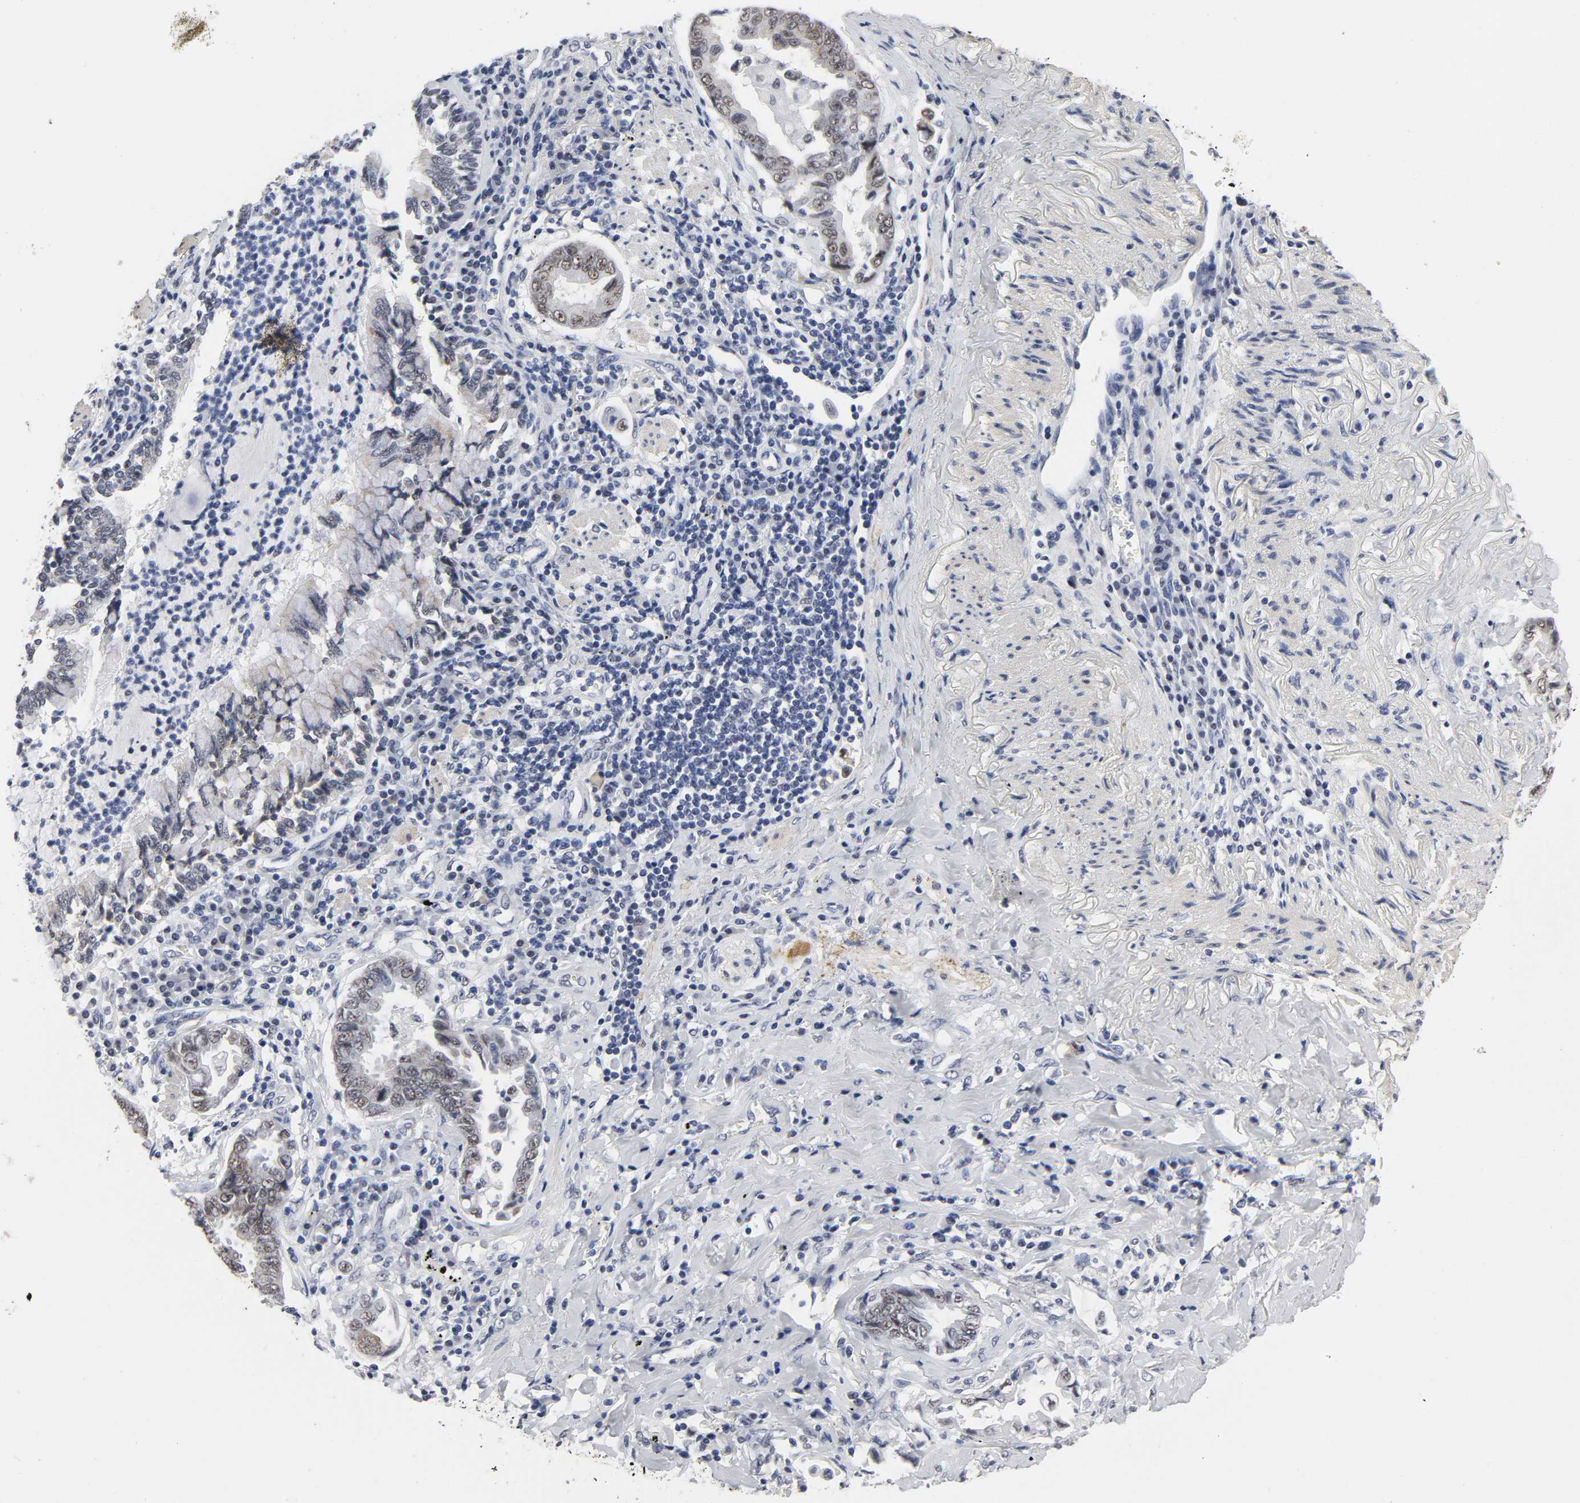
{"staining": {"intensity": "moderate", "quantity": ">75%", "location": "cytoplasmic/membranous,nuclear"}, "tissue": "lung cancer", "cell_type": "Tumor cells", "image_type": "cancer", "snomed": [{"axis": "morphology", "description": "Normal tissue, NOS"}, {"axis": "morphology", "description": "Inflammation, NOS"}, {"axis": "morphology", "description": "Adenocarcinoma, NOS"}, {"axis": "topography", "description": "Lung"}], "caption": "Immunohistochemistry (IHC) micrograph of lung cancer (adenocarcinoma) stained for a protein (brown), which demonstrates medium levels of moderate cytoplasmic/membranous and nuclear expression in approximately >75% of tumor cells.", "gene": "GRHL2", "patient": {"sex": "female", "age": 64}}